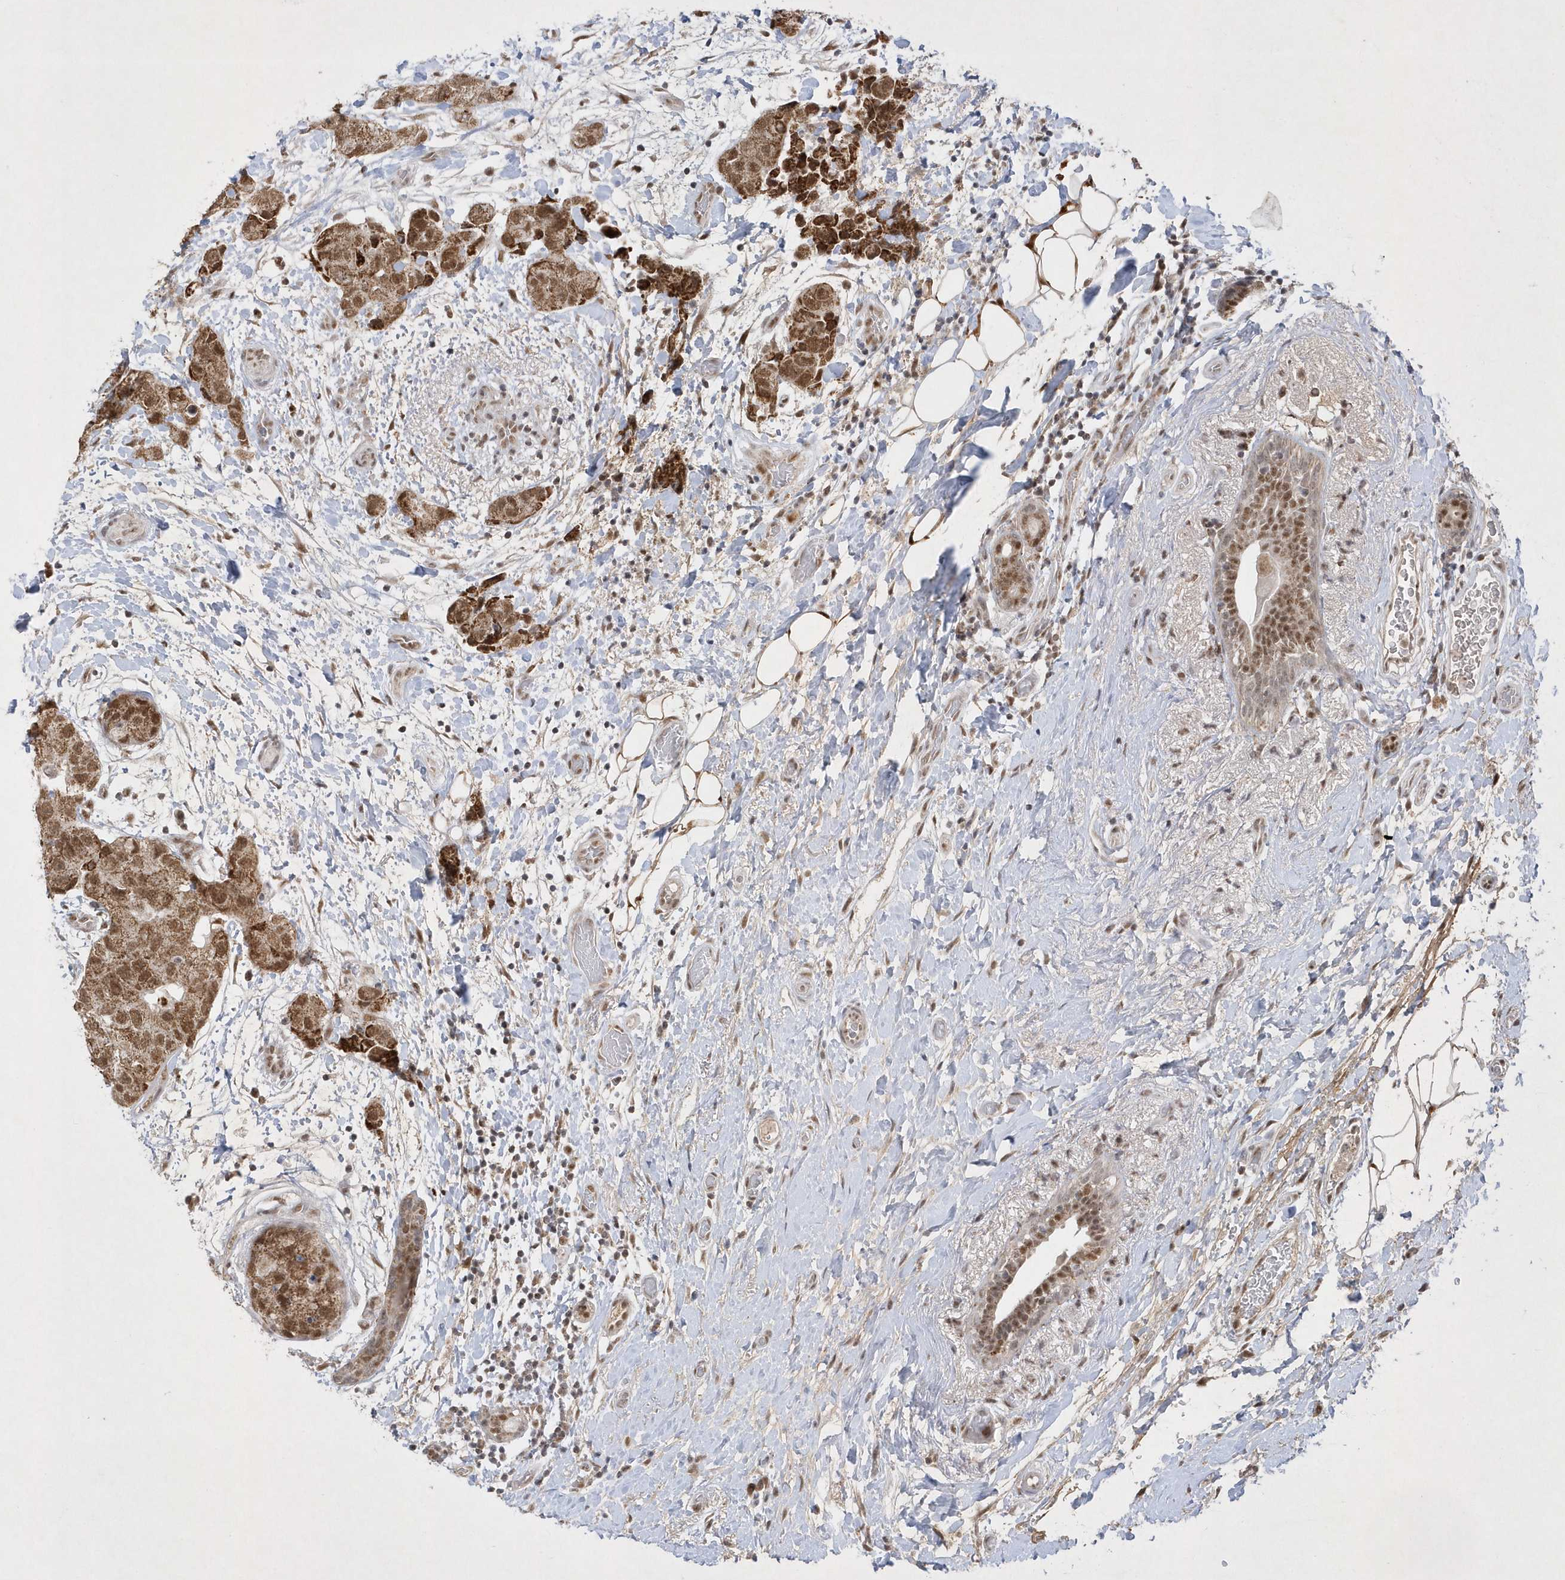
{"staining": {"intensity": "moderate", "quantity": ">75%", "location": "cytoplasmic/membranous,nuclear"}, "tissue": "breast cancer", "cell_type": "Tumor cells", "image_type": "cancer", "snomed": [{"axis": "morphology", "description": "Duct carcinoma"}, {"axis": "topography", "description": "Breast"}], "caption": "Breast intraductal carcinoma was stained to show a protein in brown. There is medium levels of moderate cytoplasmic/membranous and nuclear staining in about >75% of tumor cells.", "gene": "CPSF3", "patient": {"sex": "female", "age": 62}}